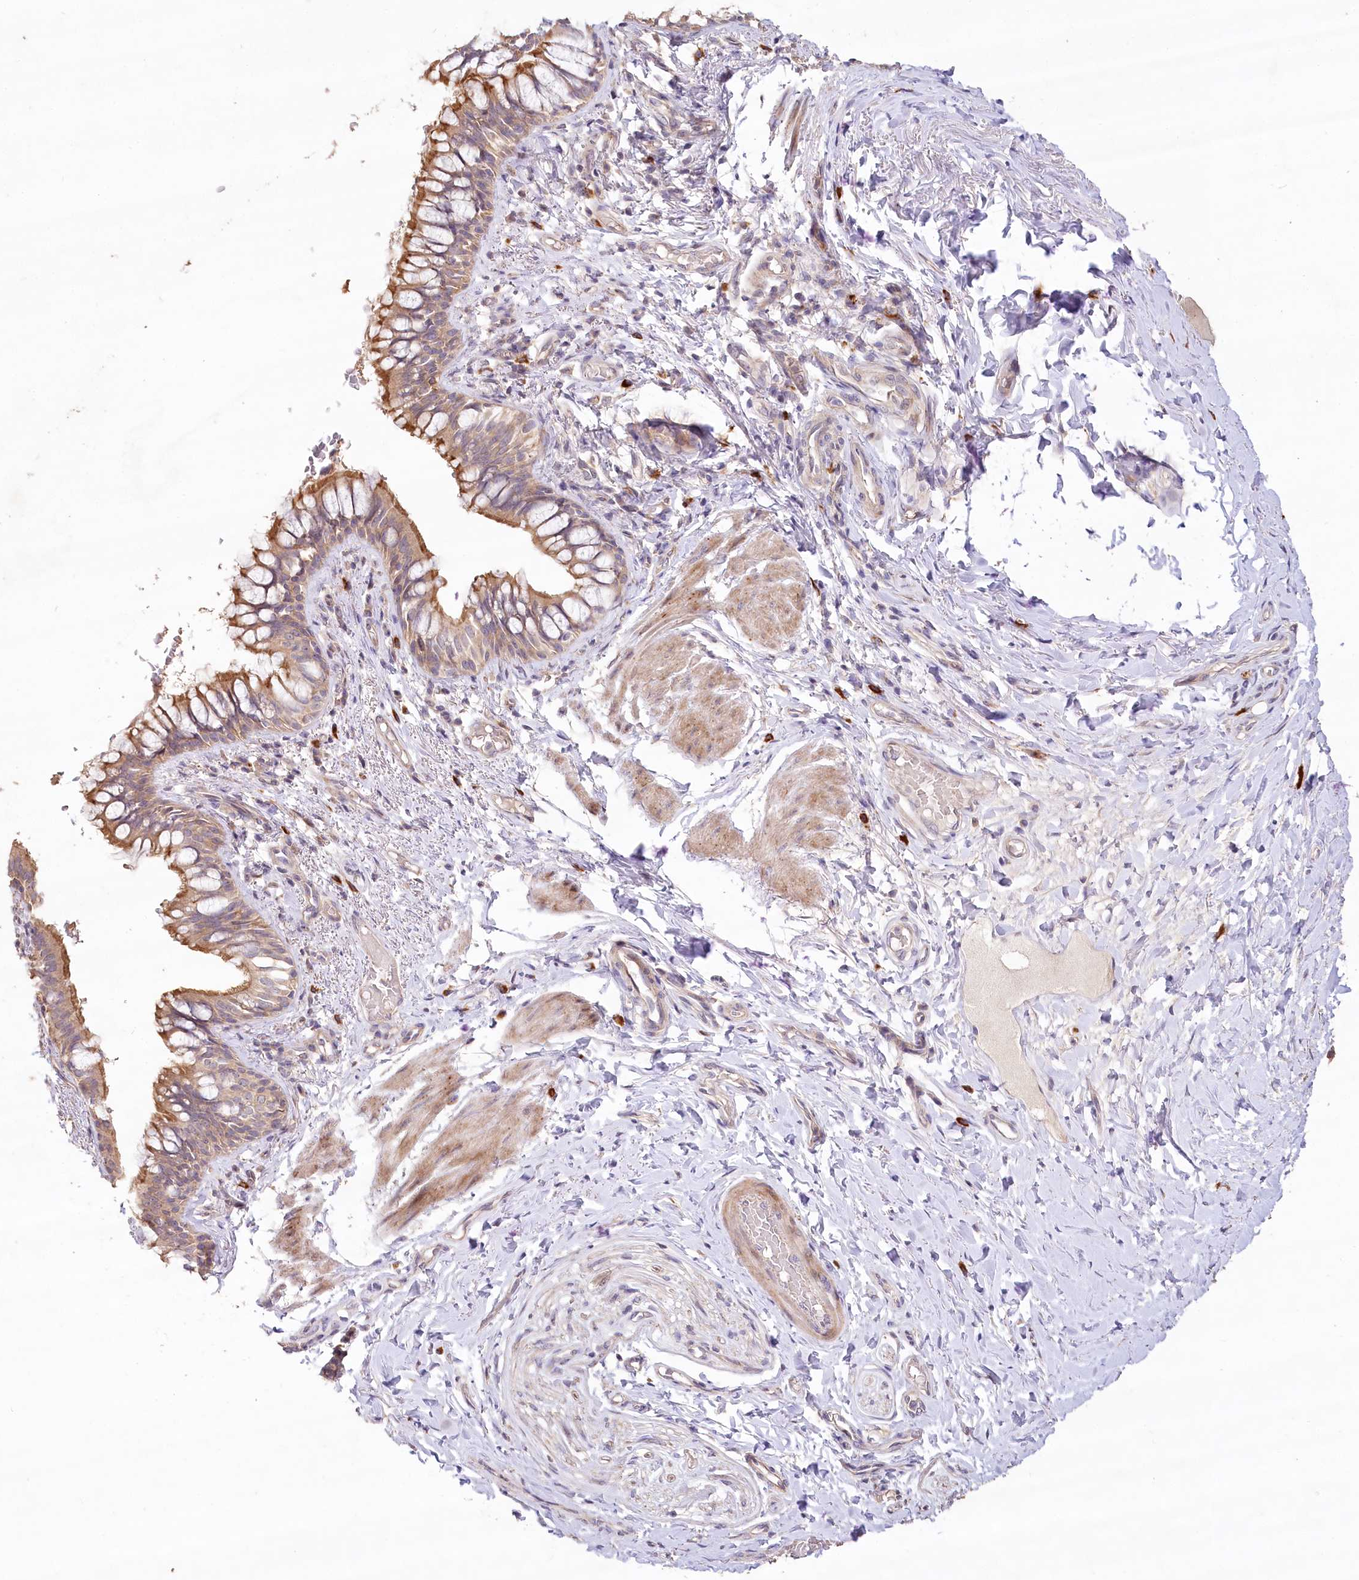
{"staining": {"intensity": "moderate", "quantity": ">75%", "location": "cytoplasmic/membranous"}, "tissue": "bronchus", "cell_type": "Respiratory epithelial cells", "image_type": "normal", "snomed": [{"axis": "morphology", "description": "Normal tissue, NOS"}, {"axis": "topography", "description": "Cartilage tissue"}, {"axis": "topography", "description": "Bronchus"}], "caption": "Immunohistochemistry (IHC) staining of benign bronchus, which displays medium levels of moderate cytoplasmic/membranous expression in approximately >75% of respiratory epithelial cells indicating moderate cytoplasmic/membranous protein positivity. The staining was performed using DAB (3,3'-diaminobenzidine) (brown) for protein detection and nuclei were counterstained in hematoxylin (blue).", "gene": "IRAK1BP1", "patient": {"sex": "female", "age": 36}}